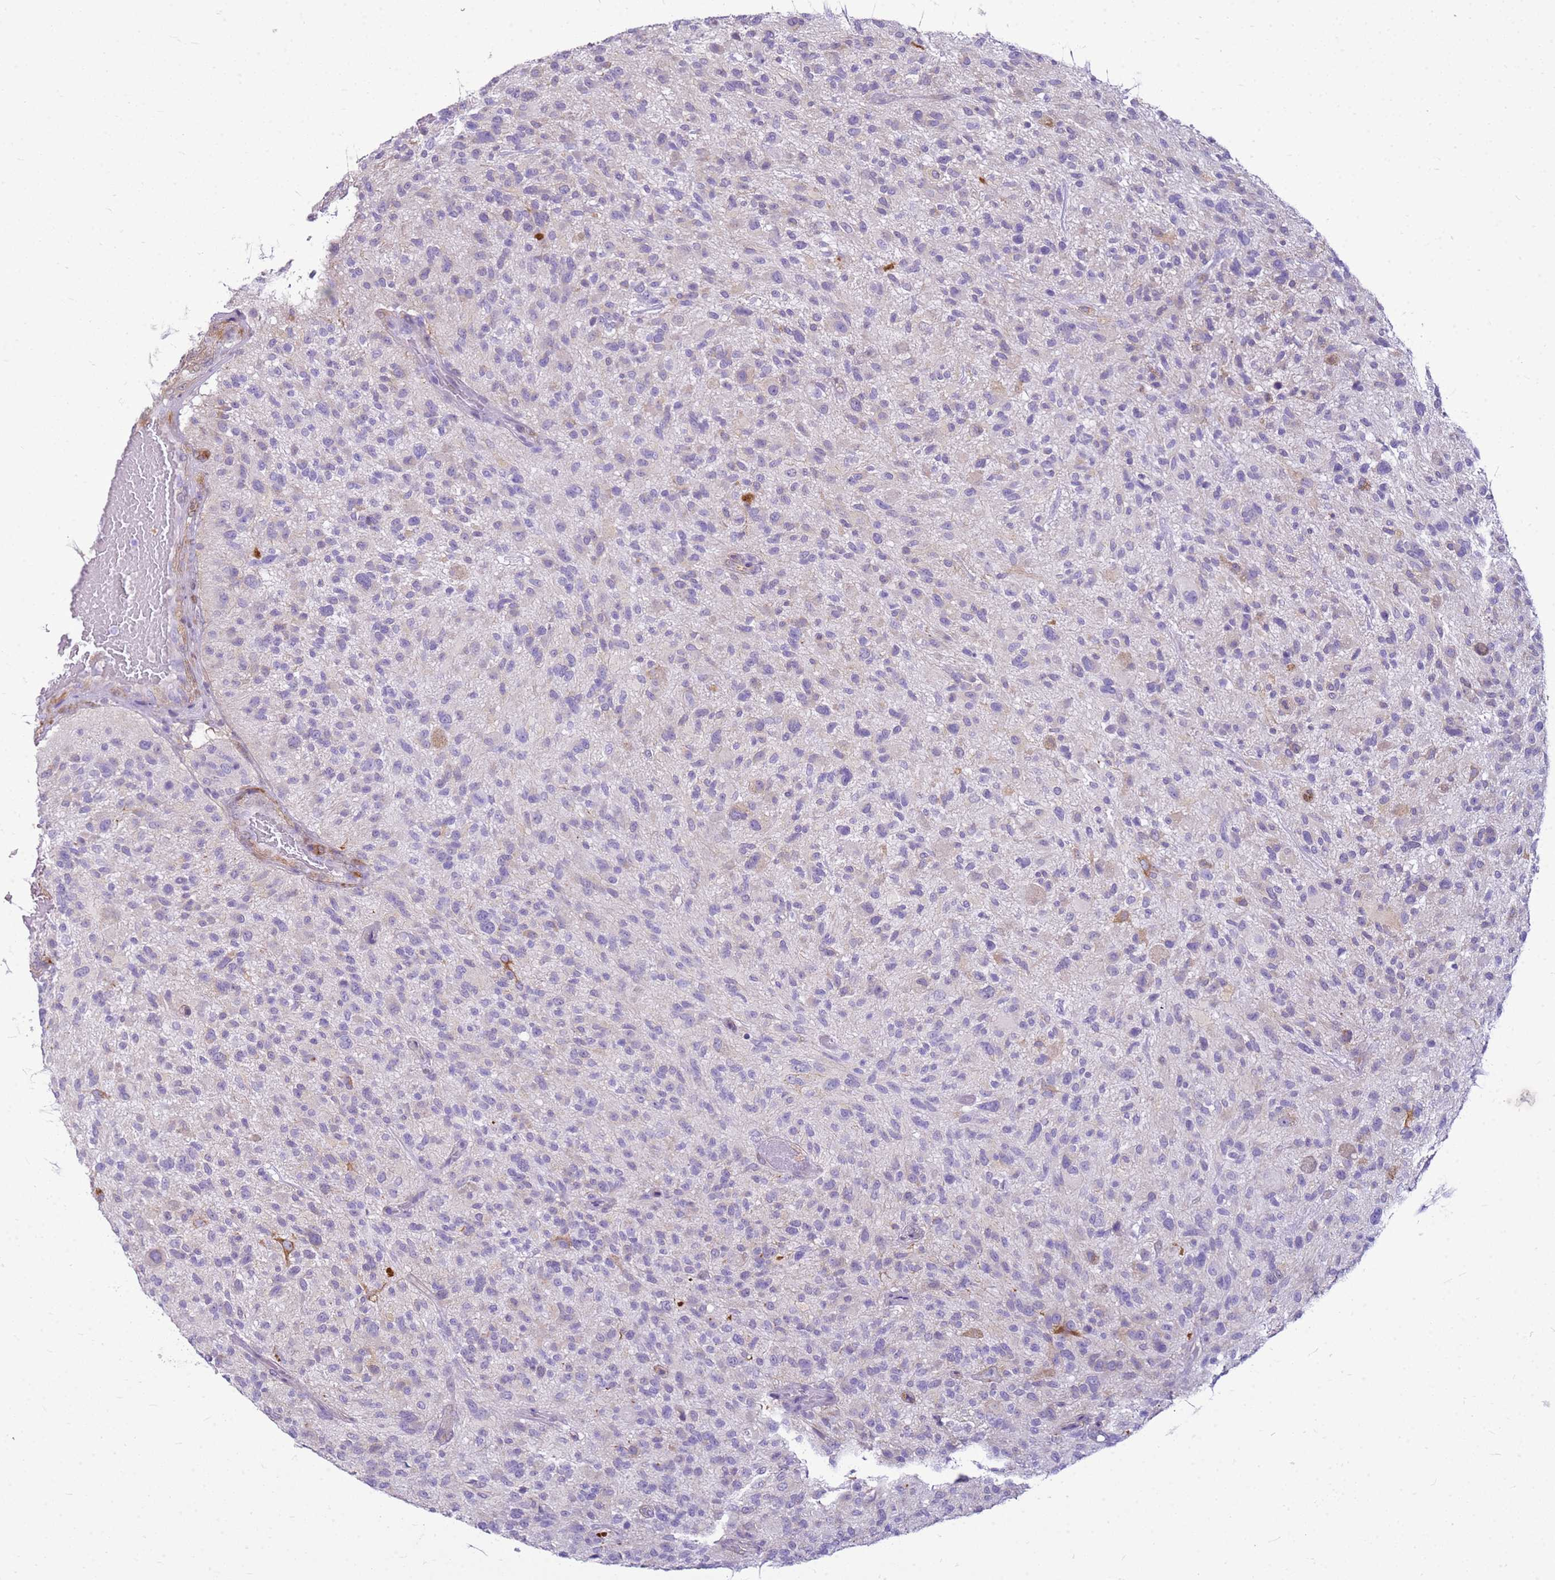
{"staining": {"intensity": "negative", "quantity": "none", "location": "none"}, "tissue": "glioma", "cell_type": "Tumor cells", "image_type": "cancer", "snomed": [{"axis": "morphology", "description": "Glioma, malignant, High grade"}, {"axis": "topography", "description": "Brain"}], "caption": "IHC of human glioma reveals no staining in tumor cells.", "gene": "HSPB1", "patient": {"sex": "male", "age": 47}}